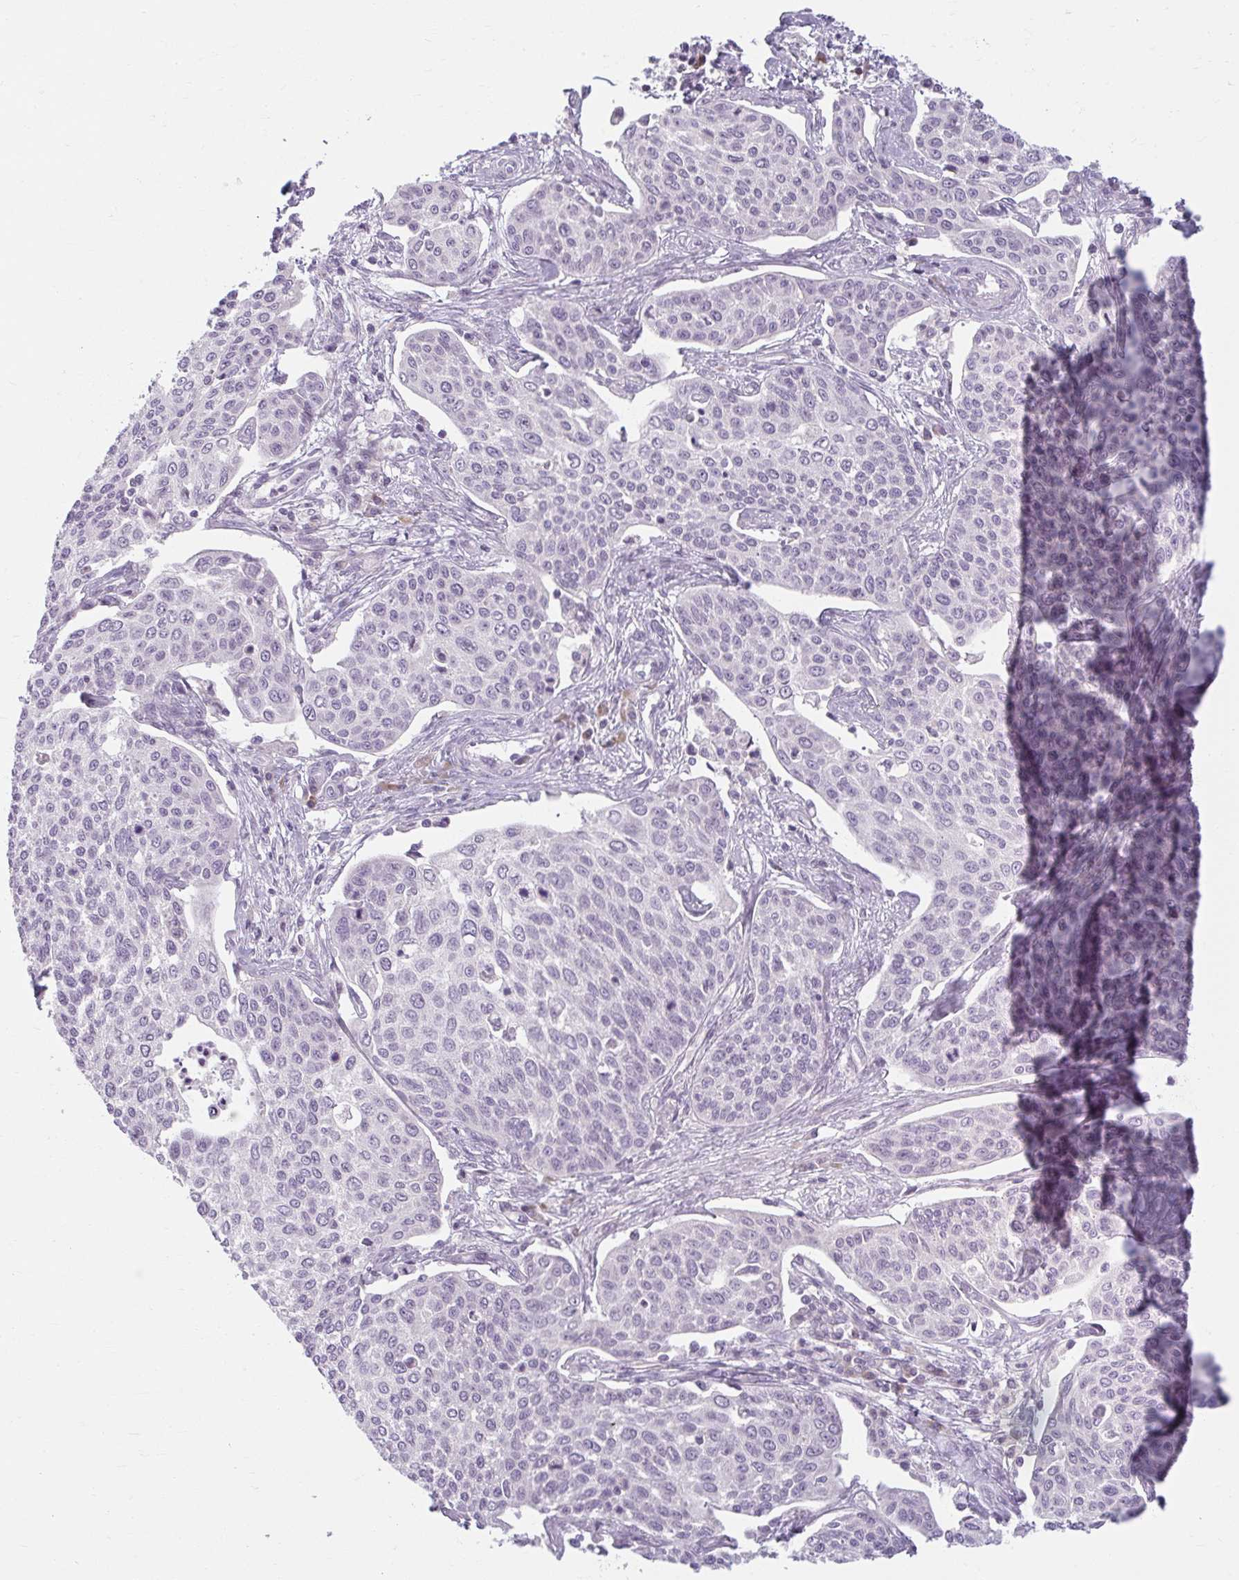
{"staining": {"intensity": "negative", "quantity": "none", "location": "none"}, "tissue": "cervical cancer", "cell_type": "Tumor cells", "image_type": "cancer", "snomed": [{"axis": "morphology", "description": "Squamous cell carcinoma, NOS"}, {"axis": "topography", "description": "Cervix"}], "caption": "Immunohistochemistry (IHC) micrograph of neoplastic tissue: human squamous cell carcinoma (cervical) stained with DAB demonstrates no significant protein expression in tumor cells.", "gene": "ZFYVE26", "patient": {"sex": "female", "age": 34}}